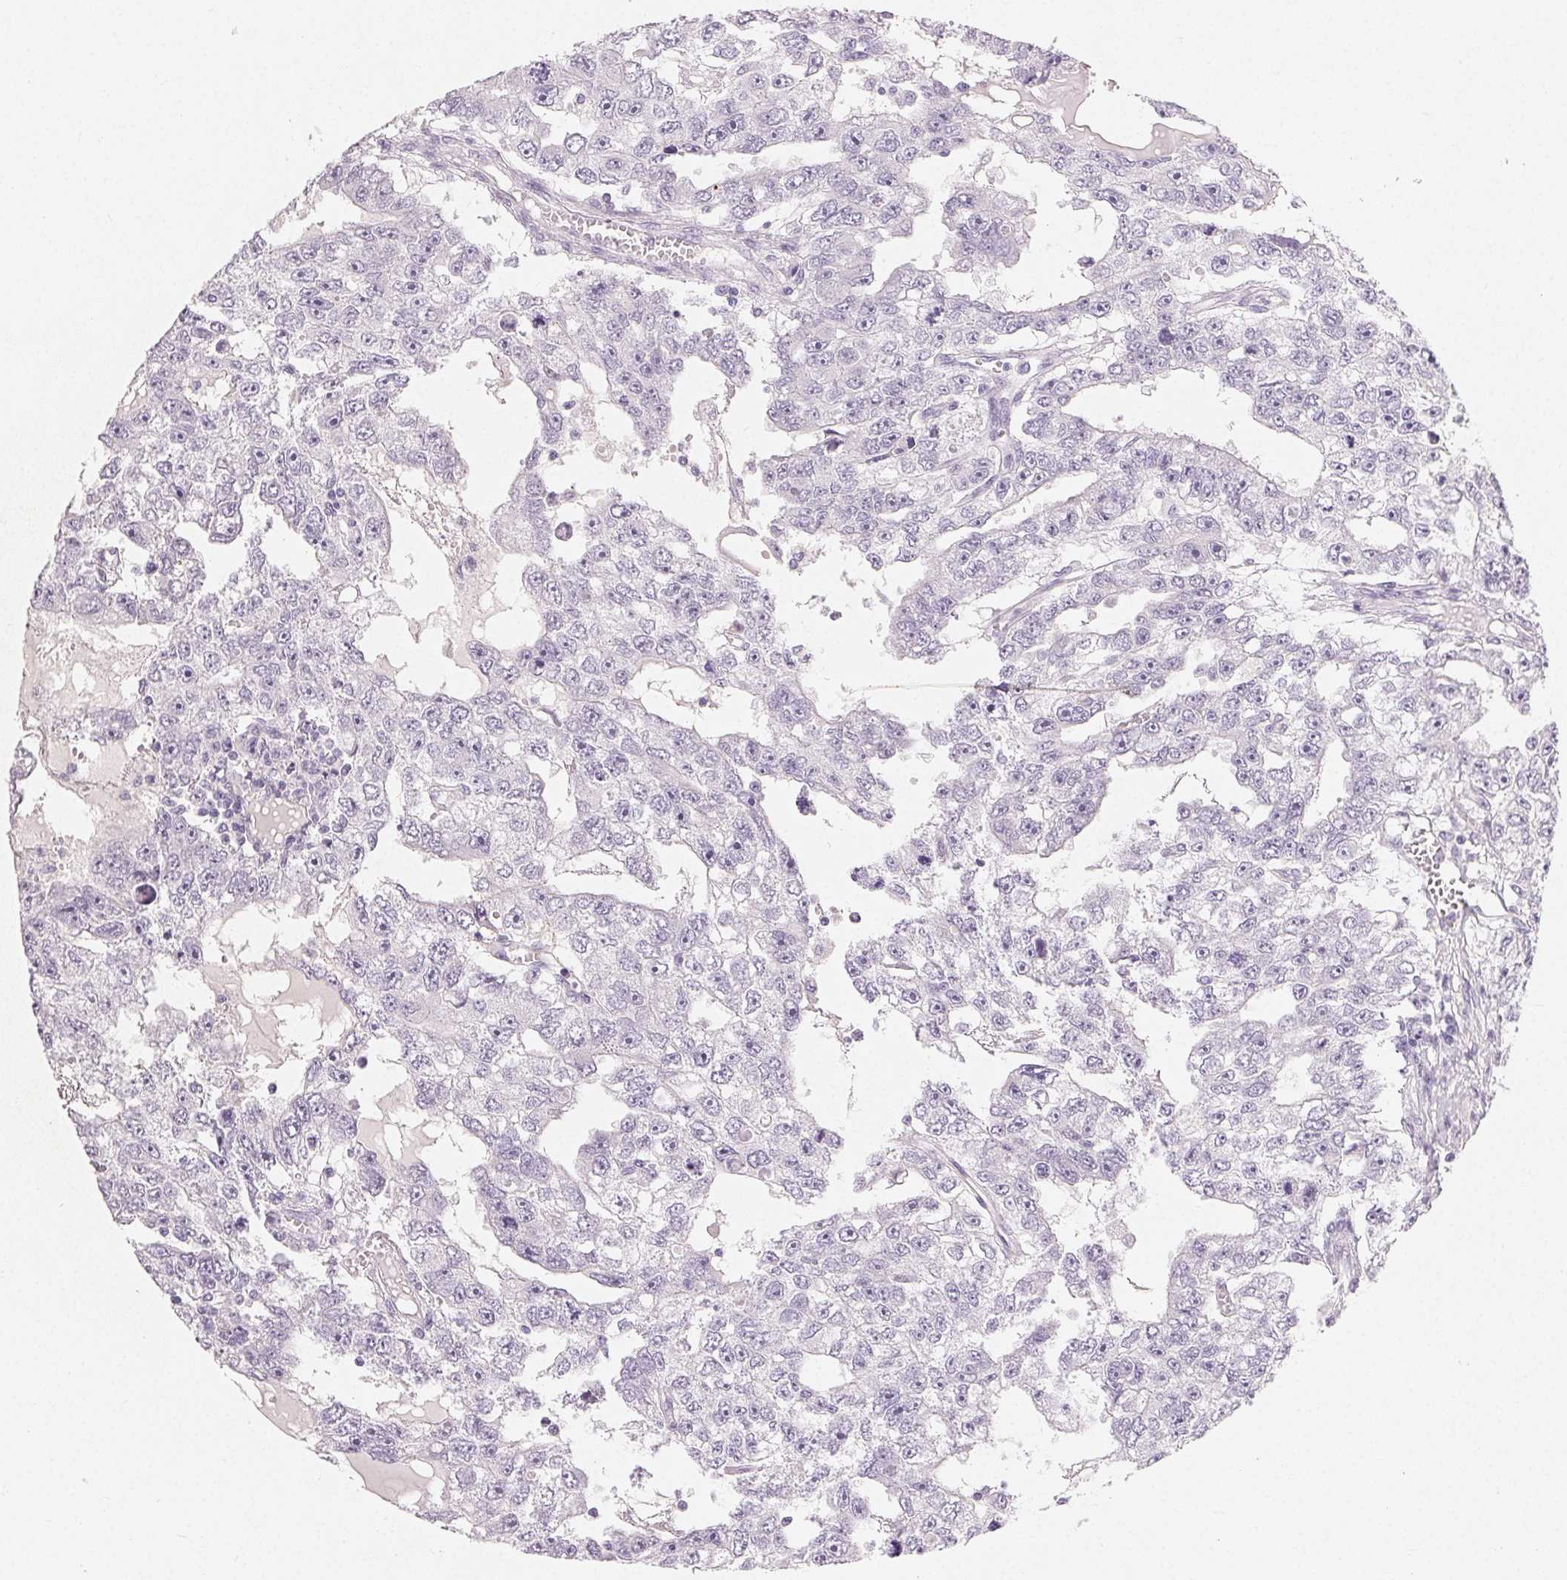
{"staining": {"intensity": "negative", "quantity": "none", "location": "none"}, "tissue": "testis cancer", "cell_type": "Tumor cells", "image_type": "cancer", "snomed": [{"axis": "morphology", "description": "Carcinoma, Embryonal, NOS"}, {"axis": "topography", "description": "Testis"}], "caption": "Immunohistochemistry (IHC) histopathology image of embryonal carcinoma (testis) stained for a protein (brown), which shows no positivity in tumor cells.", "gene": "MIOX", "patient": {"sex": "male", "age": 20}}